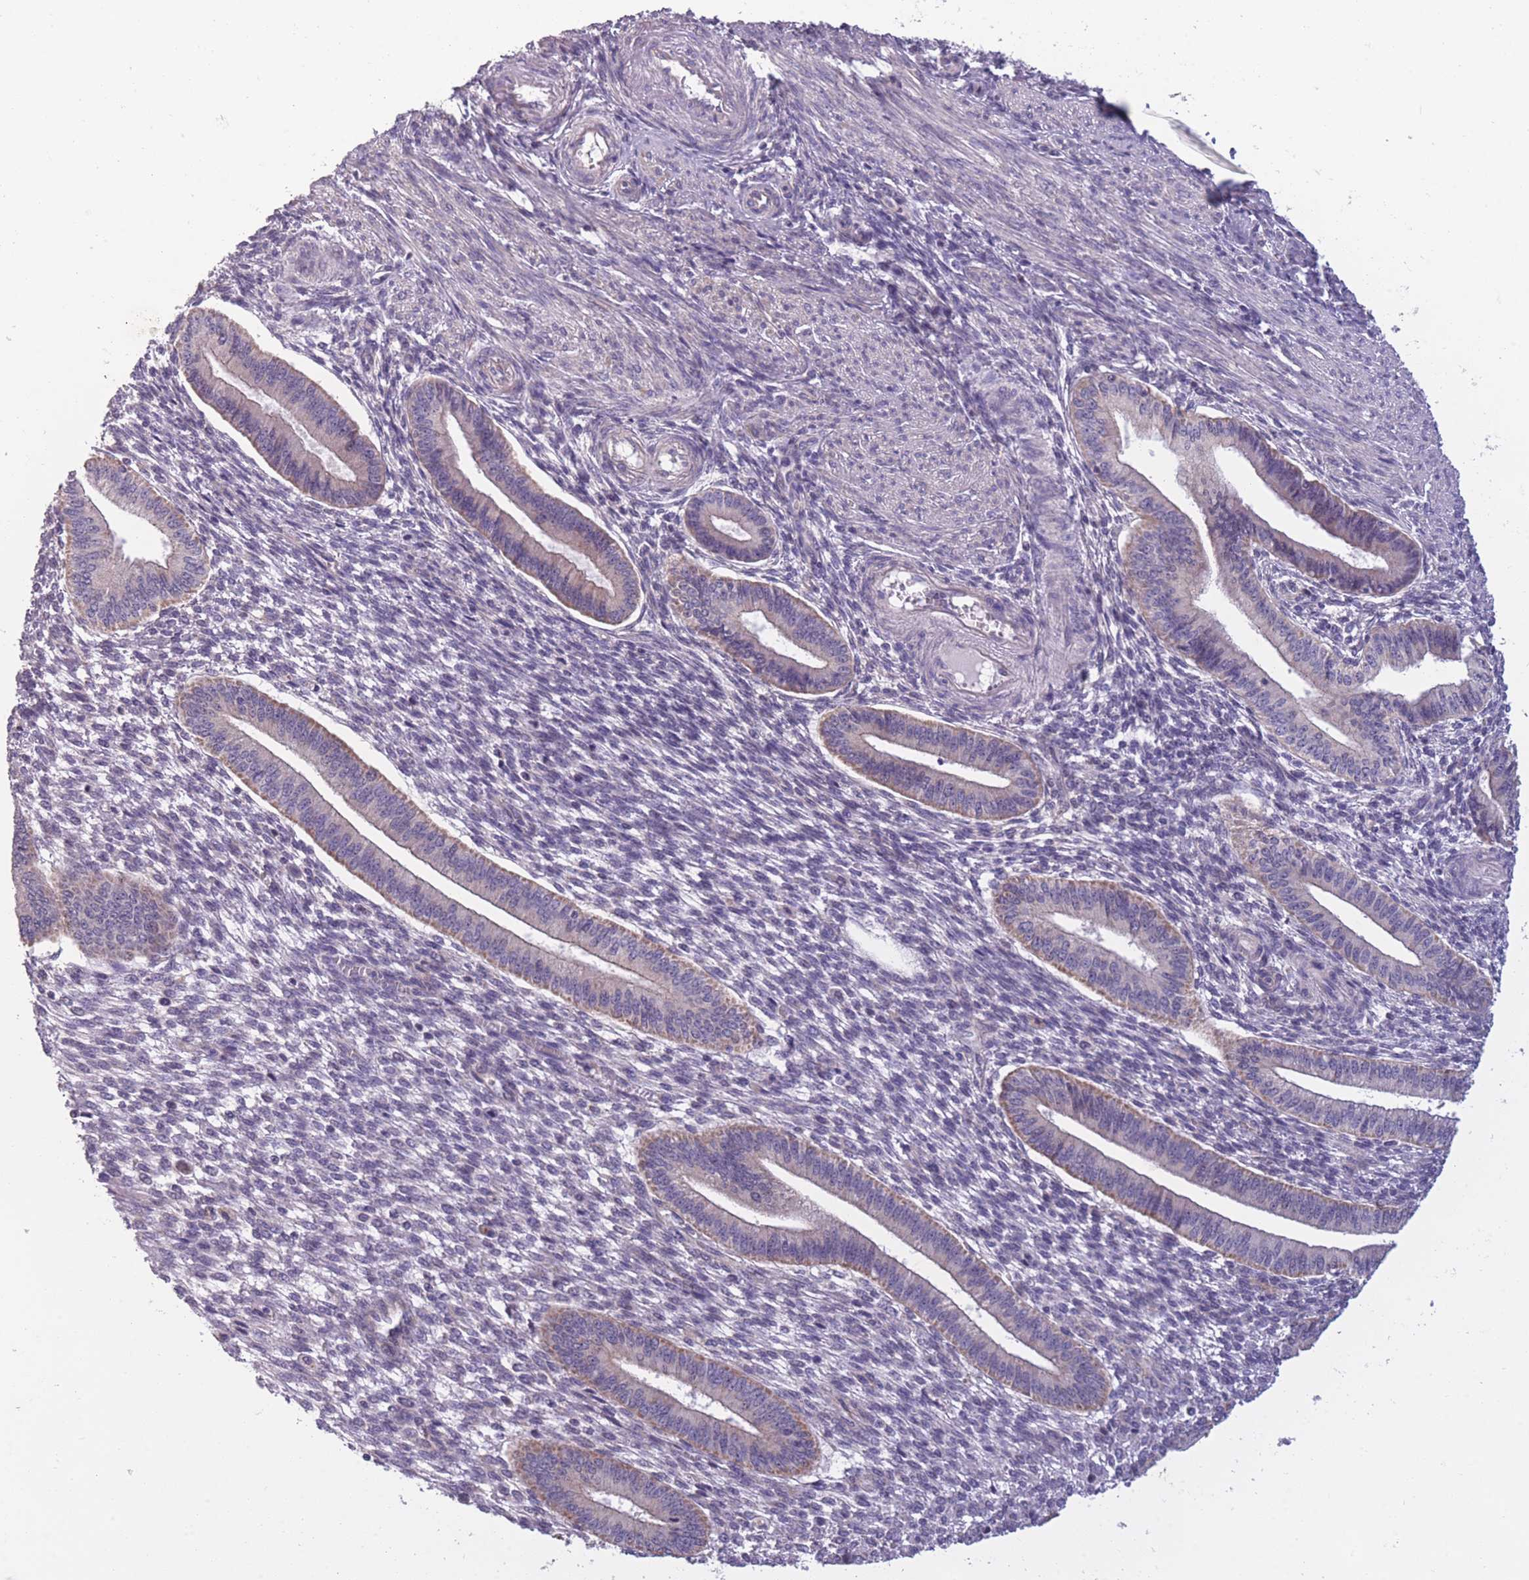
{"staining": {"intensity": "negative", "quantity": "none", "location": "none"}, "tissue": "endometrium", "cell_type": "Cells in endometrial stroma", "image_type": "normal", "snomed": [{"axis": "morphology", "description": "Normal tissue, NOS"}, {"axis": "topography", "description": "Endometrium"}], "caption": "DAB (3,3'-diaminobenzidine) immunohistochemical staining of unremarkable human endometrium shows no significant positivity in cells in endometrial stroma. (DAB IHC visualized using brightfield microscopy, high magnification).", "gene": "MRPS18C", "patient": {"sex": "female", "age": 36}}